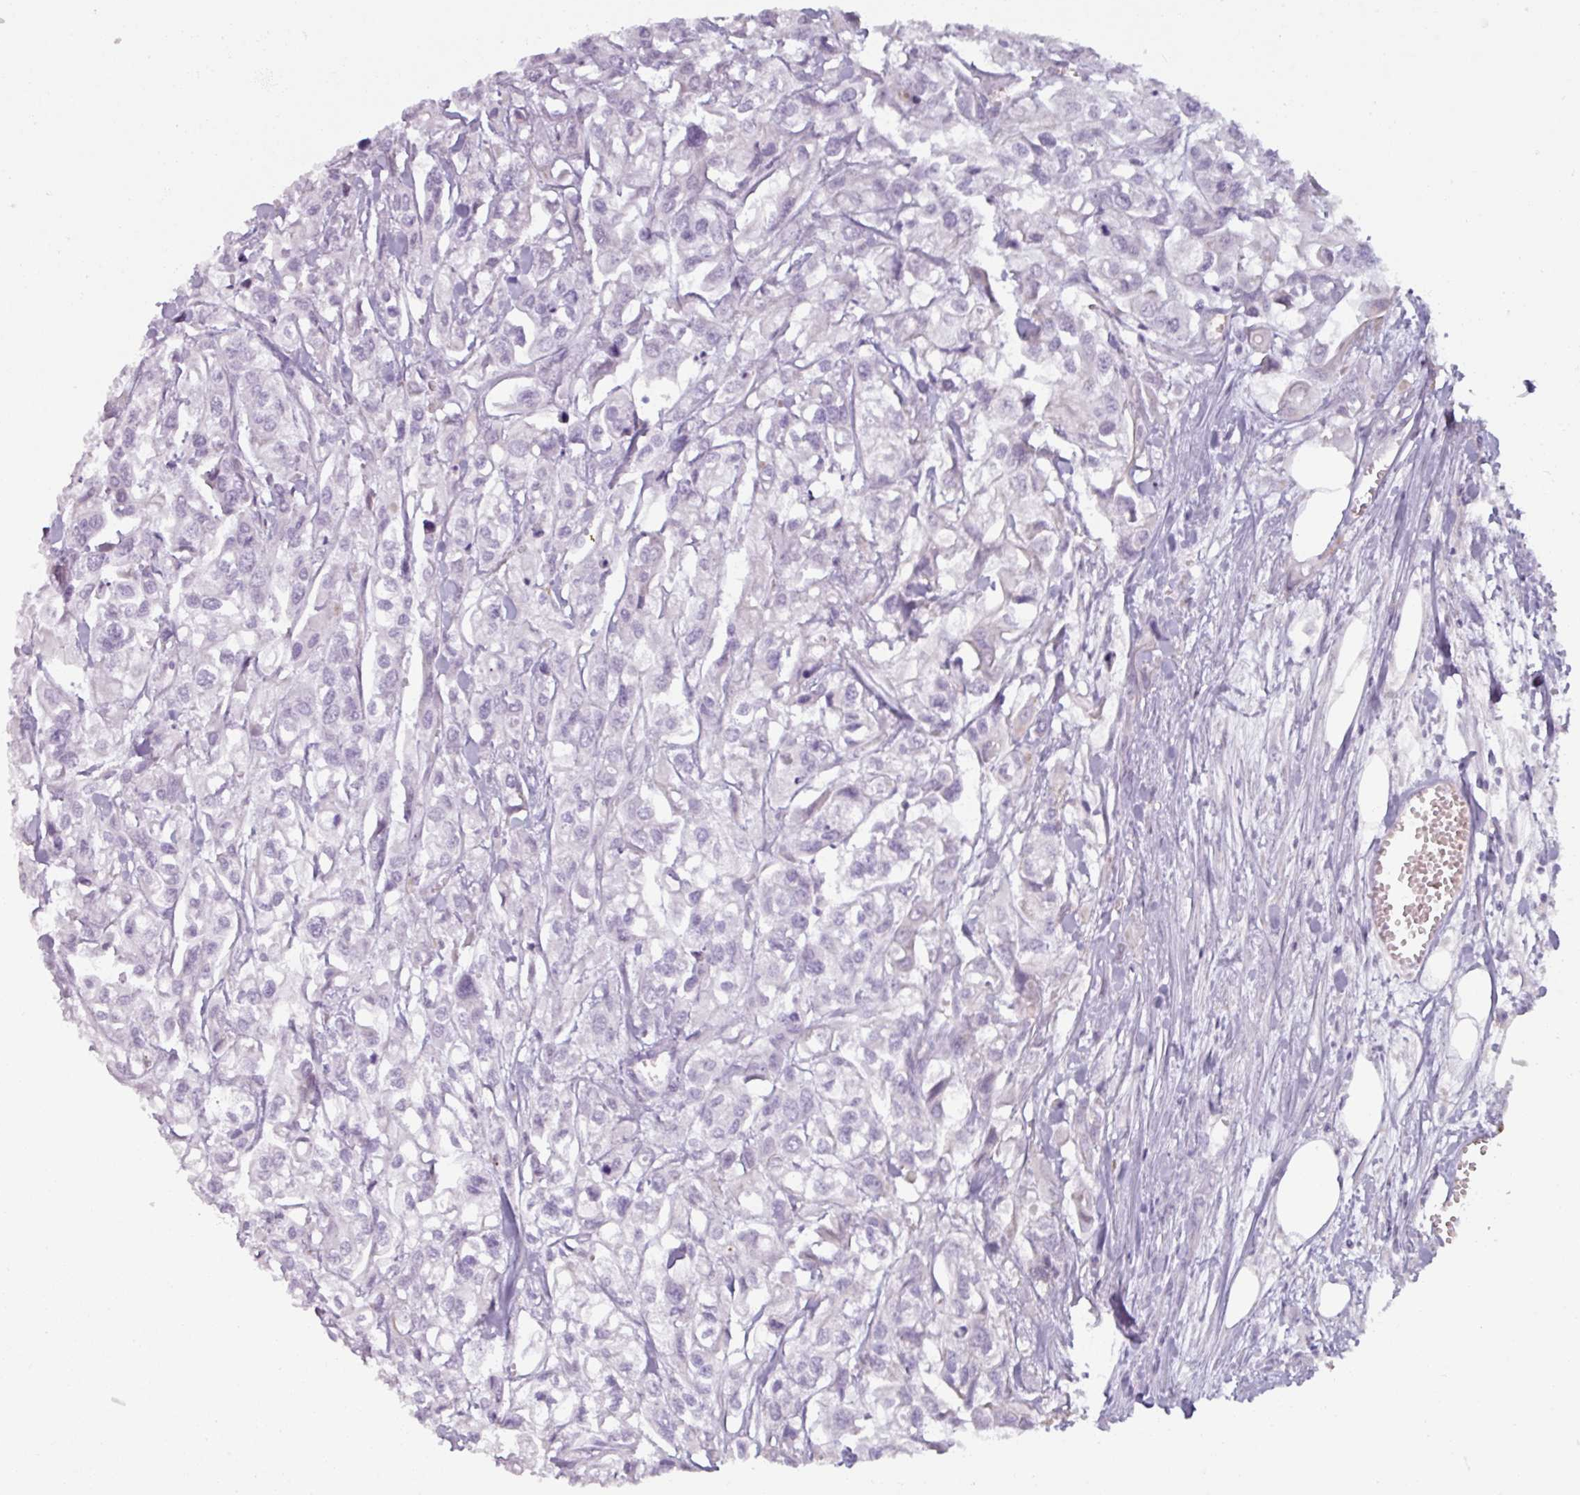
{"staining": {"intensity": "negative", "quantity": "none", "location": "none"}, "tissue": "urothelial cancer", "cell_type": "Tumor cells", "image_type": "cancer", "snomed": [{"axis": "morphology", "description": "Urothelial carcinoma, High grade"}, {"axis": "topography", "description": "Urinary bladder"}], "caption": "This micrograph is of urothelial cancer stained with immunohistochemistry (IHC) to label a protein in brown with the nuclei are counter-stained blue. There is no positivity in tumor cells.", "gene": "SPESP1", "patient": {"sex": "male", "age": 67}}